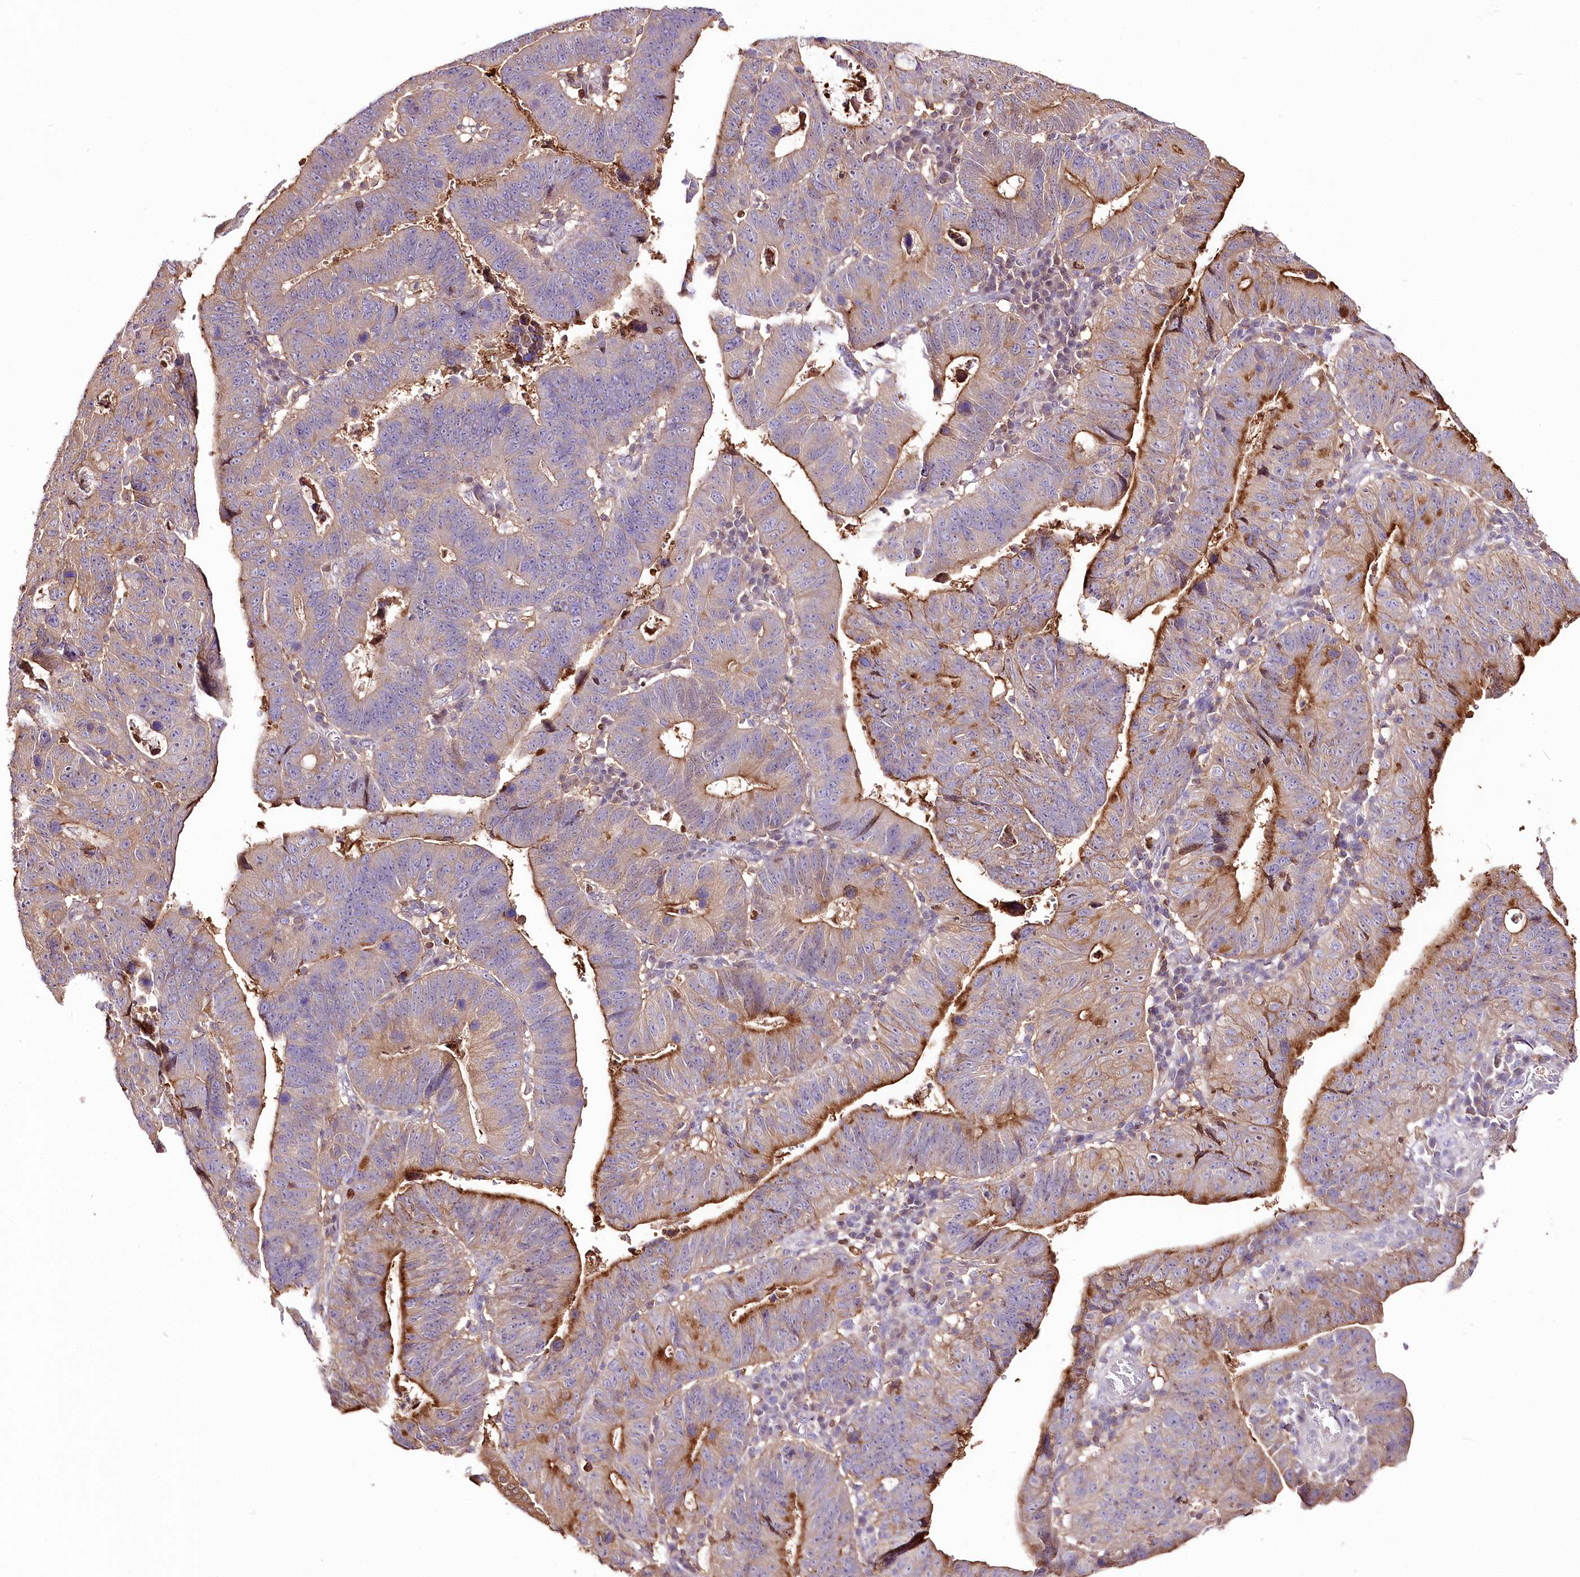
{"staining": {"intensity": "moderate", "quantity": "25%-75%", "location": "cytoplasmic/membranous"}, "tissue": "stomach cancer", "cell_type": "Tumor cells", "image_type": "cancer", "snomed": [{"axis": "morphology", "description": "Adenocarcinoma, NOS"}, {"axis": "topography", "description": "Stomach"}], "caption": "Protein analysis of stomach cancer (adenocarcinoma) tissue shows moderate cytoplasmic/membranous staining in approximately 25%-75% of tumor cells. (Stains: DAB (3,3'-diaminobenzidine) in brown, nuclei in blue, Microscopy: brightfield microscopy at high magnification).", "gene": "UGP2", "patient": {"sex": "male", "age": 59}}